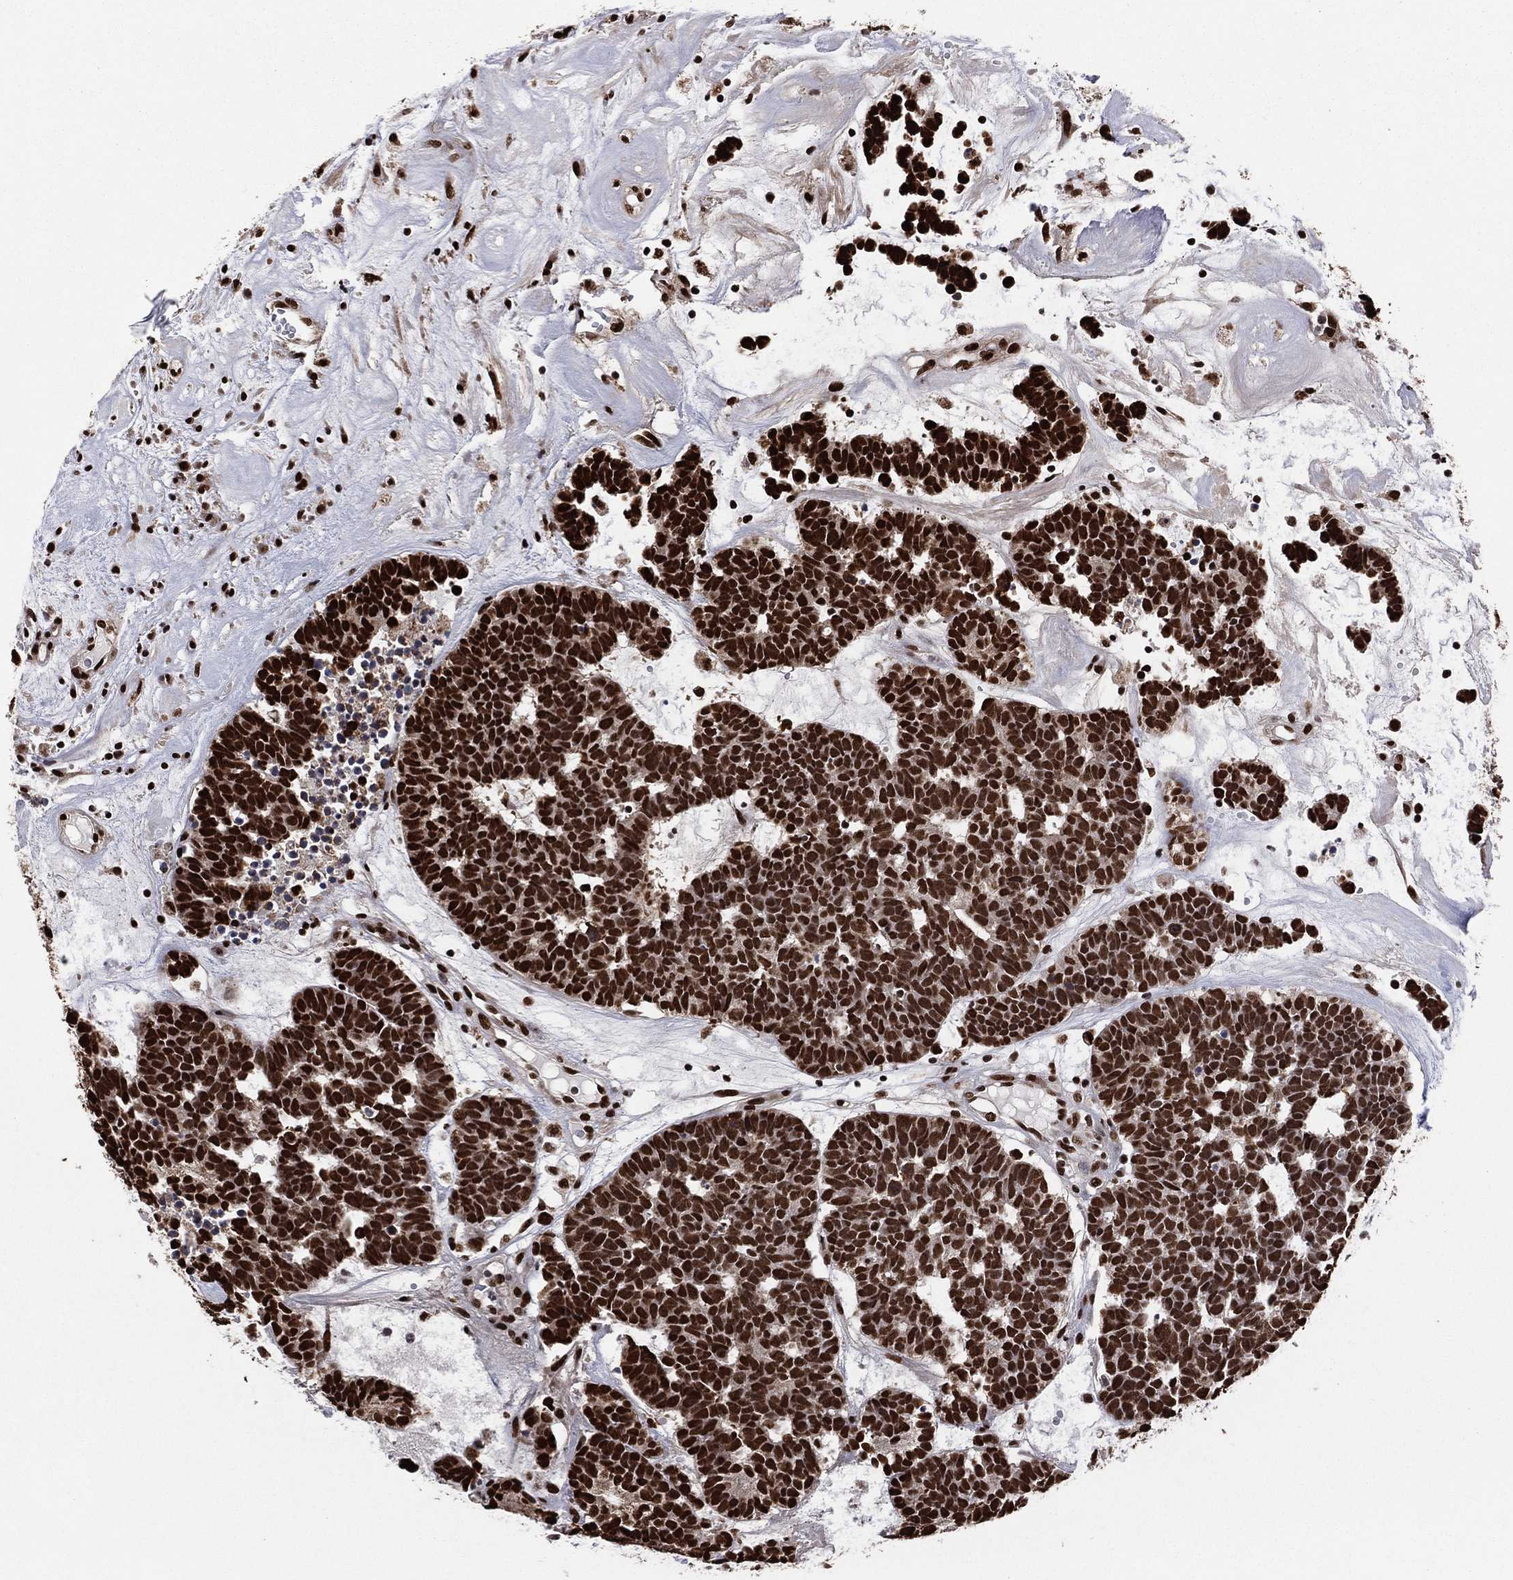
{"staining": {"intensity": "strong", "quantity": ">75%", "location": "nuclear"}, "tissue": "head and neck cancer", "cell_type": "Tumor cells", "image_type": "cancer", "snomed": [{"axis": "morphology", "description": "Adenocarcinoma, NOS"}, {"axis": "topography", "description": "Head-Neck"}], "caption": "Immunohistochemical staining of human head and neck adenocarcinoma exhibits high levels of strong nuclear protein expression in approximately >75% of tumor cells. (DAB (3,3'-diaminobenzidine) IHC with brightfield microscopy, high magnification).", "gene": "TP53BP1", "patient": {"sex": "female", "age": 81}}